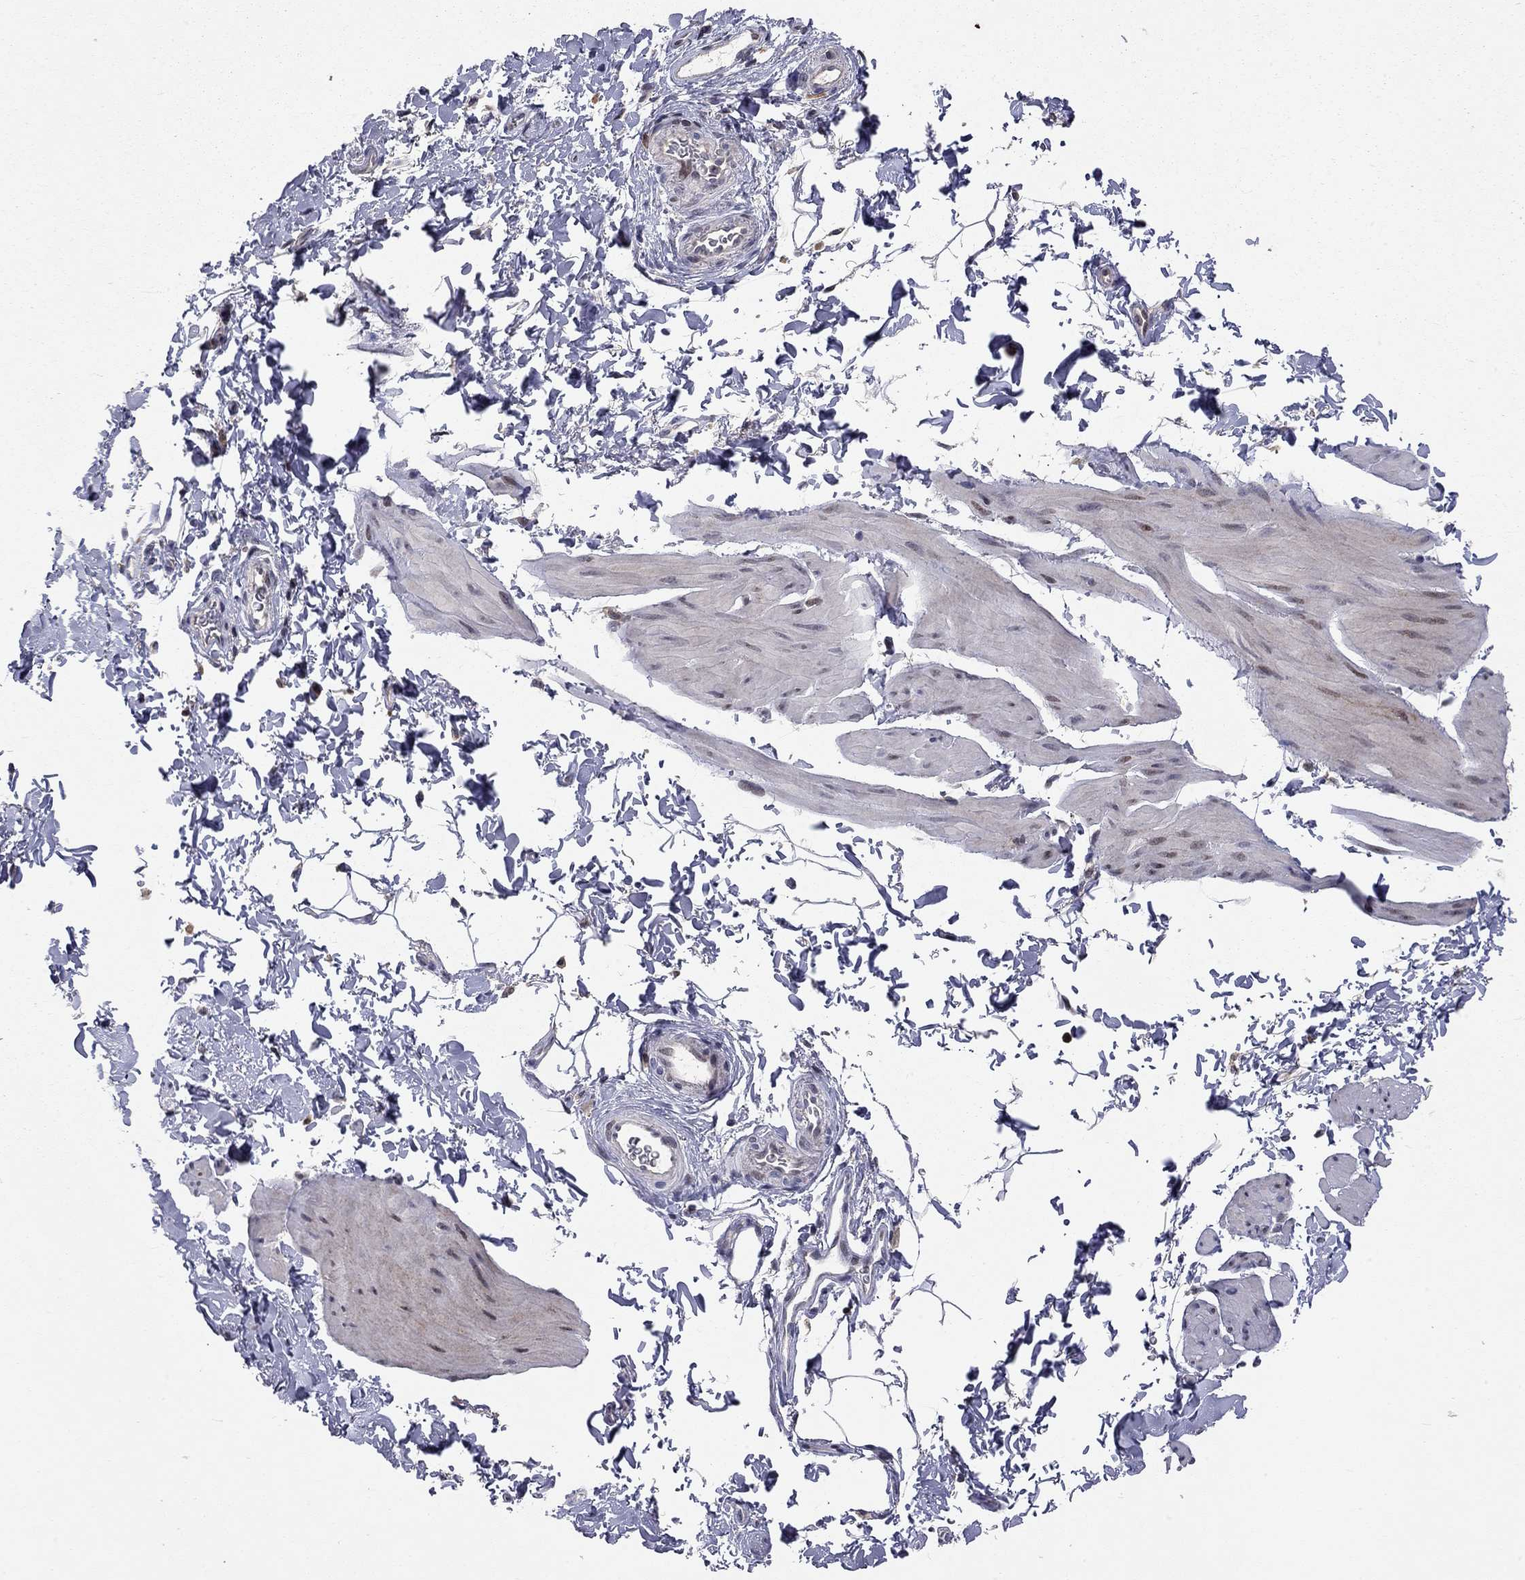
{"staining": {"intensity": "negative", "quantity": "none", "location": "none"}, "tissue": "smooth muscle", "cell_type": "Smooth muscle cells", "image_type": "normal", "snomed": [{"axis": "morphology", "description": "Normal tissue, NOS"}, {"axis": "topography", "description": "Adipose tissue"}, {"axis": "topography", "description": "Smooth muscle"}, {"axis": "topography", "description": "Peripheral nerve tissue"}], "caption": "This image is of benign smooth muscle stained with immunohistochemistry (IHC) to label a protein in brown with the nuclei are counter-stained blue. There is no staining in smooth muscle cells. Brightfield microscopy of immunohistochemistry stained with DAB (3,3'-diaminobenzidine) (brown) and hematoxylin (blue), captured at high magnification.", "gene": "ERN2", "patient": {"sex": "male", "age": 83}}